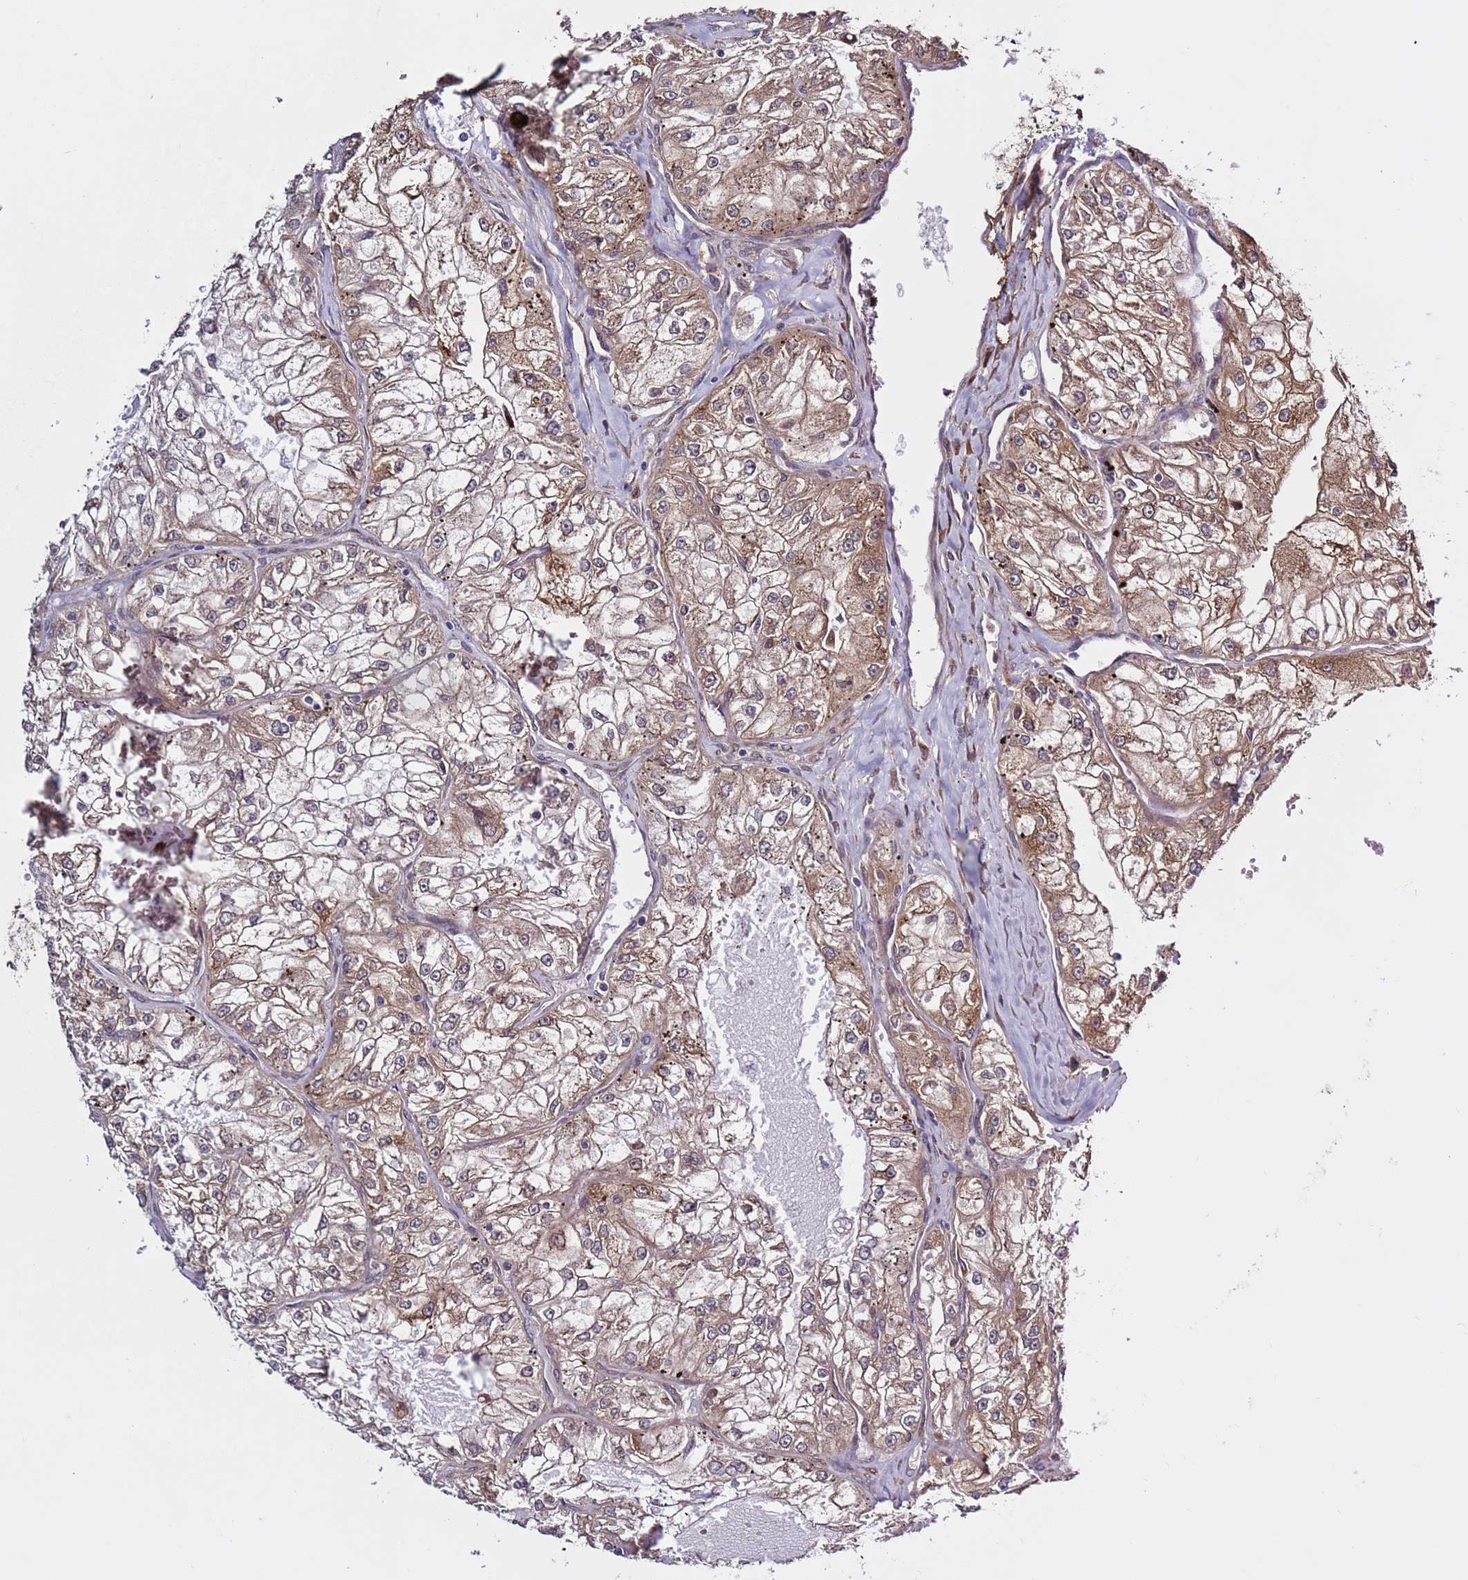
{"staining": {"intensity": "moderate", "quantity": ">75%", "location": "cytoplasmic/membranous"}, "tissue": "renal cancer", "cell_type": "Tumor cells", "image_type": "cancer", "snomed": [{"axis": "morphology", "description": "Adenocarcinoma, NOS"}, {"axis": "topography", "description": "Kidney"}], "caption": "Immunohistochemical staining of renal adenocarcinoma shows medium levels of moderate cytoplasmic/membranous protein staining in about >75% of tumor cells. Immunohistochemistry stains the protein in brown and the nuclei are stained blue.", "gene": "PRKAB2", "patient": {"sex": "female", "age": 72}}